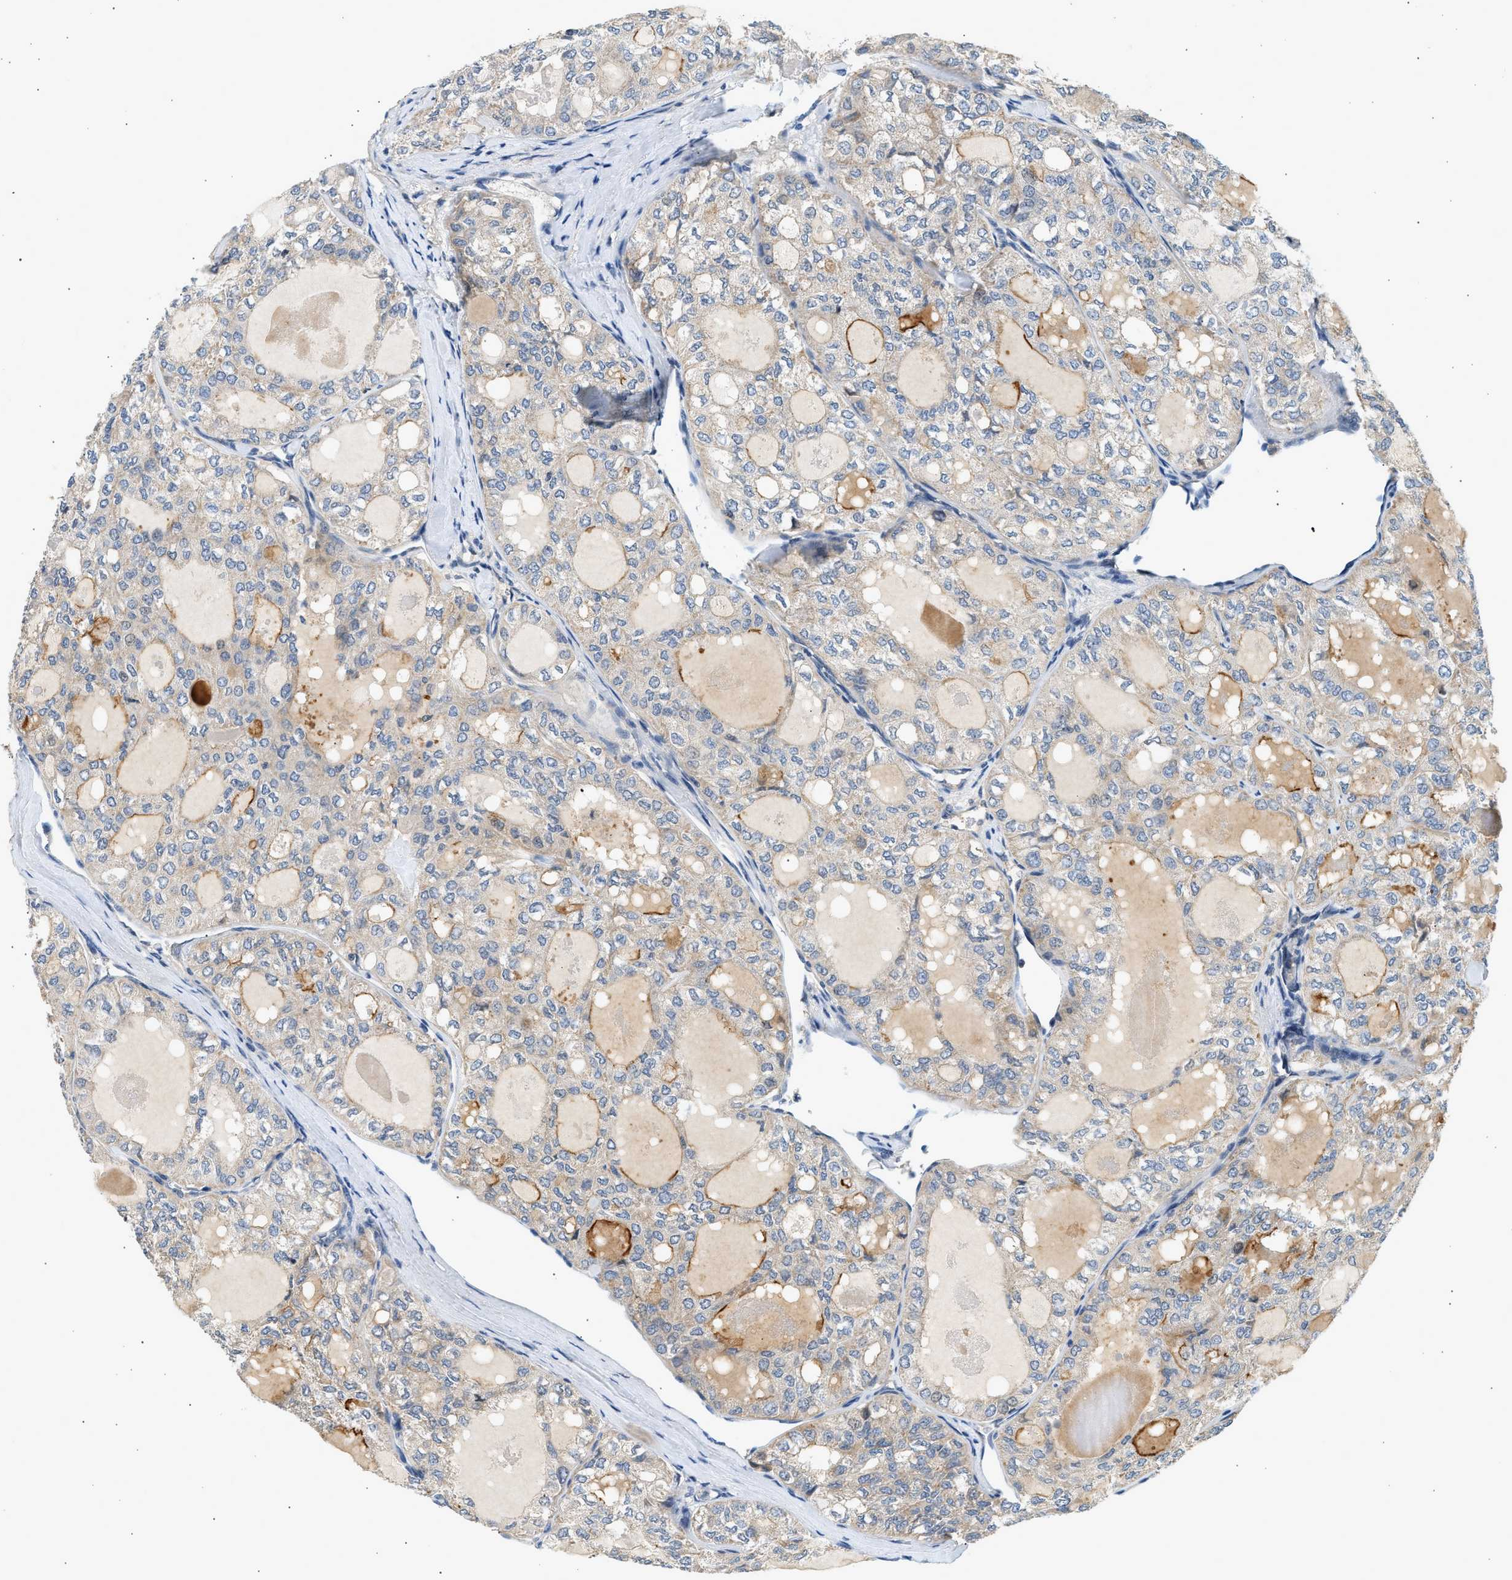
{"staining": {"intensity": "weak", "quantity": "25%-75%", "location": "cytoplasmic/membranous"}, "tissue": "thyroid cancer", "cell_type": "Tumor cells", "image_type": "cancer", "snomed": [{"axis": "morphology", "description": "Follicular adenoma carcinoma, NOS"}, {"axis": "topography", "description": "Thyroid gland"}], "caption": "Human follicular adenoma carcinoma (thyroid) stained with a protein marker shows weak staining in tumor cells.", "gene": "WDR31", "patient": {"sex": "male", "age": 75}}